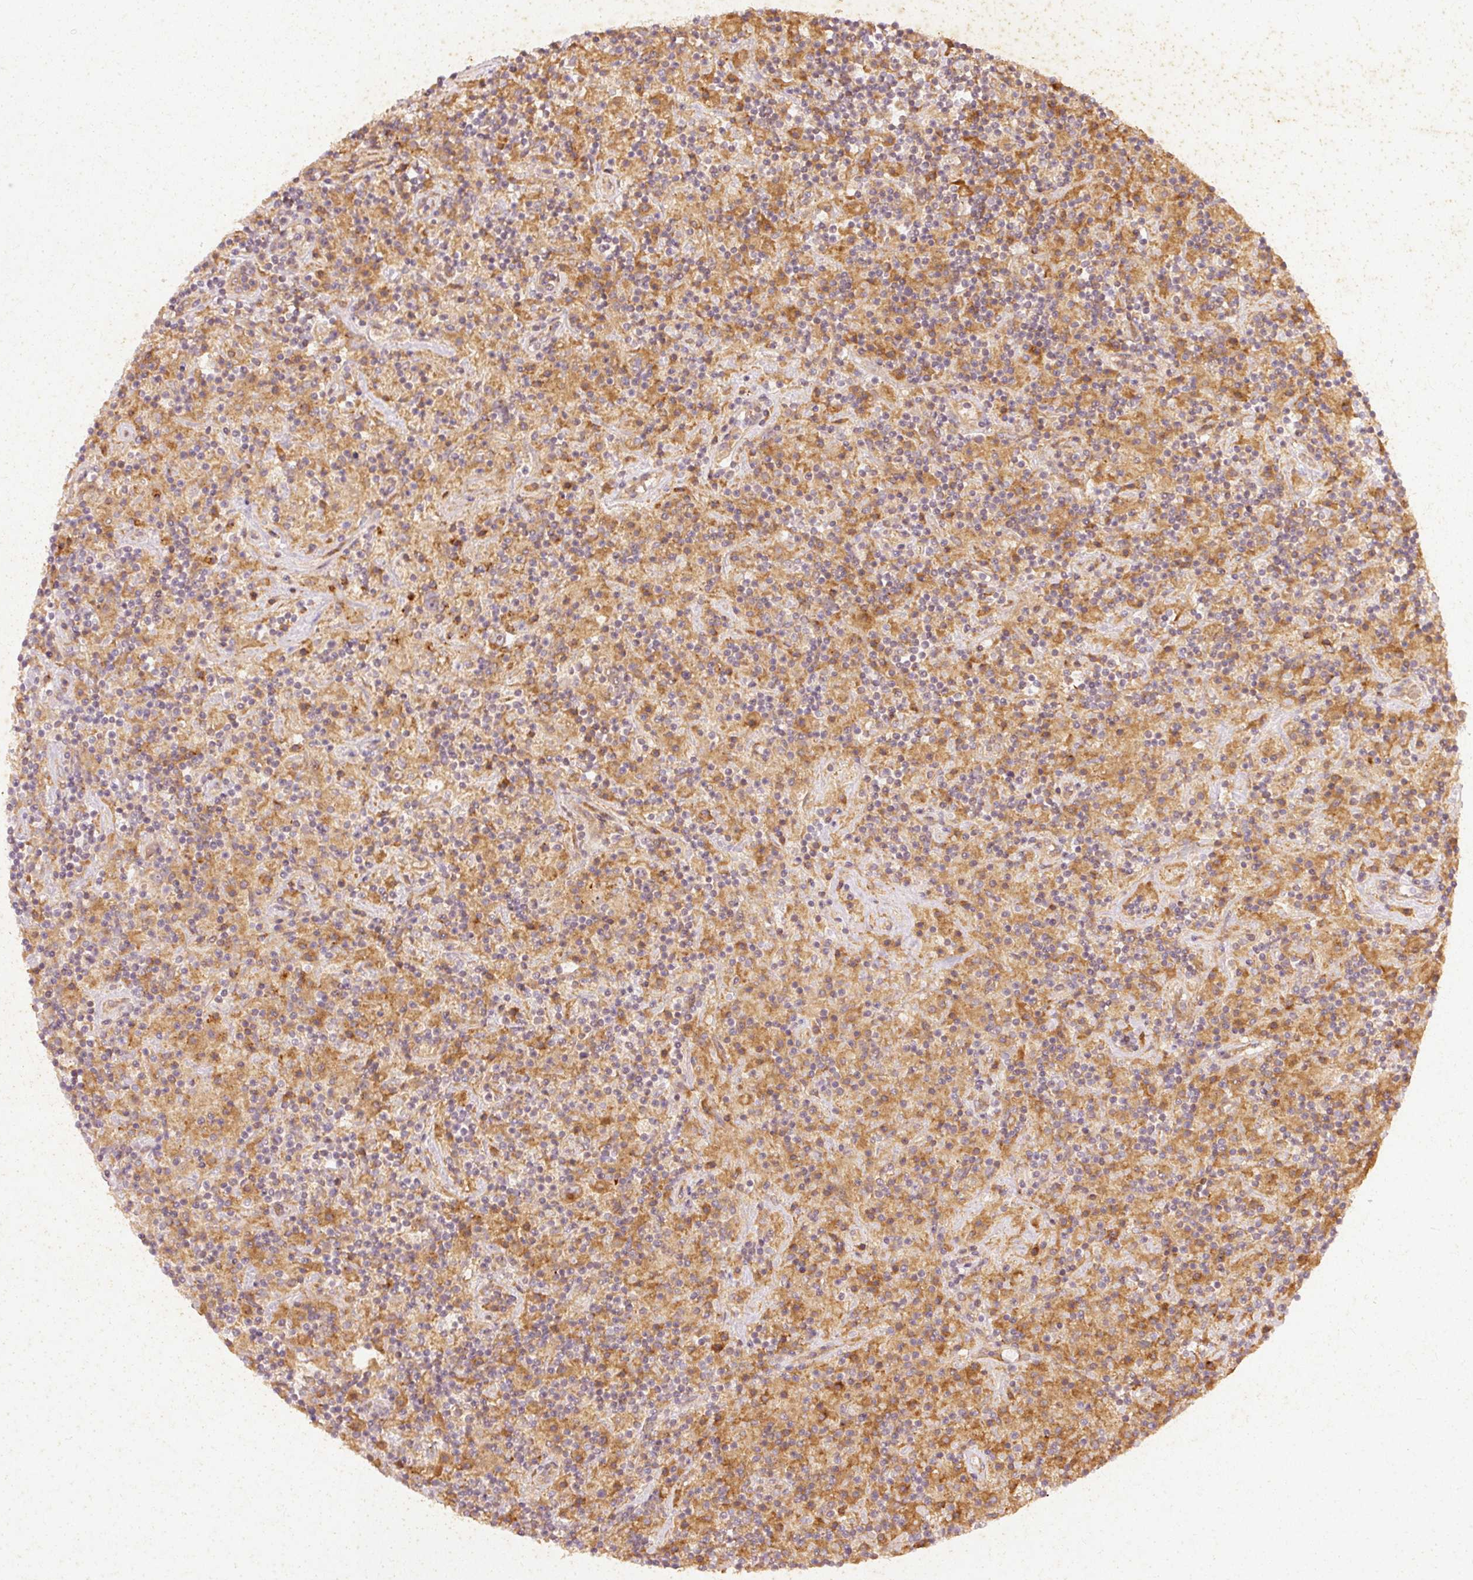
{"staining": {"intensity": "moderate", "quantity": "25%-75%", "location": "cytoplasmic/membranous"}, "tissue": "lymphoma", "cell_type": "Tumor cells", "image_type": "cancer", "snomed": [{"axis": "morphology", "description": "Hodgkin's disease, NOS"}, {"axis": "topography", "description": "Lymph node"}], "caption": "A medium amount of moderate cytoplasmic/membranous positivity is appreciated in approximately 25%-75% of tumor cells in lymphoma tissue. The staining was performed using DAB, with brown indicating positive protein expression. Nuclei are stained blue with hematoxylin.", "gene": "ZNF580", "patient": {"sex": "male", "age": 70}}